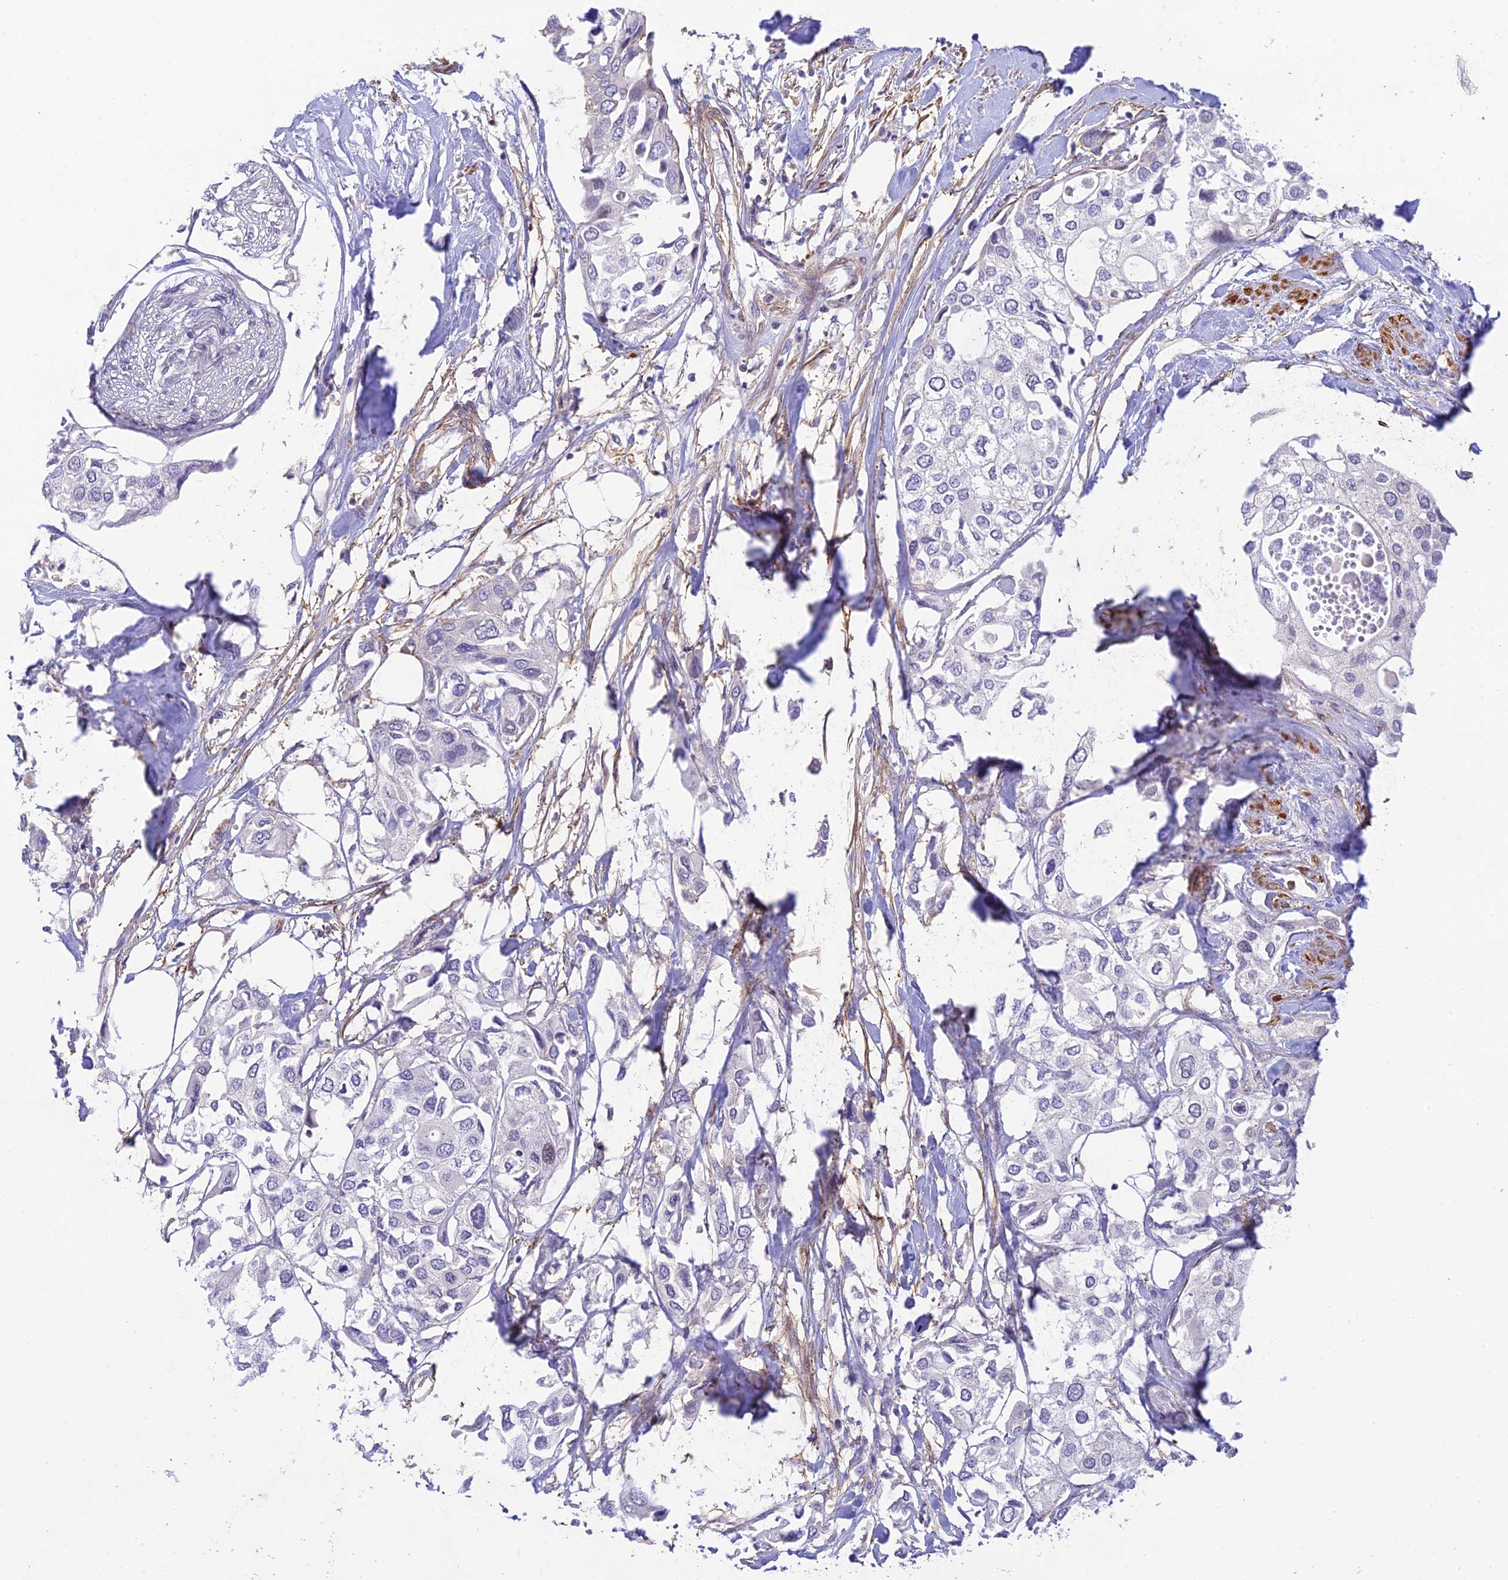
{"staining": {"intensity": "negative", "quantity": "none", "location": "none"}, "tissue": "urothelial cancer", "cell_type": "Tumor cells", "image_type": "cancer", "snomed": [{"axis": "morphology", "description": "Urothelial carcinoma, High grade"}, {"axis": "topography", "description": "Urinary bladder"}], "caption": "A photomicrograph of high-grade urothelial carcinoma stained for a protein shows no brown staining in tumor cells.", "gene": "FBXW4", "patient": {"sex": "male", "age": 64}}